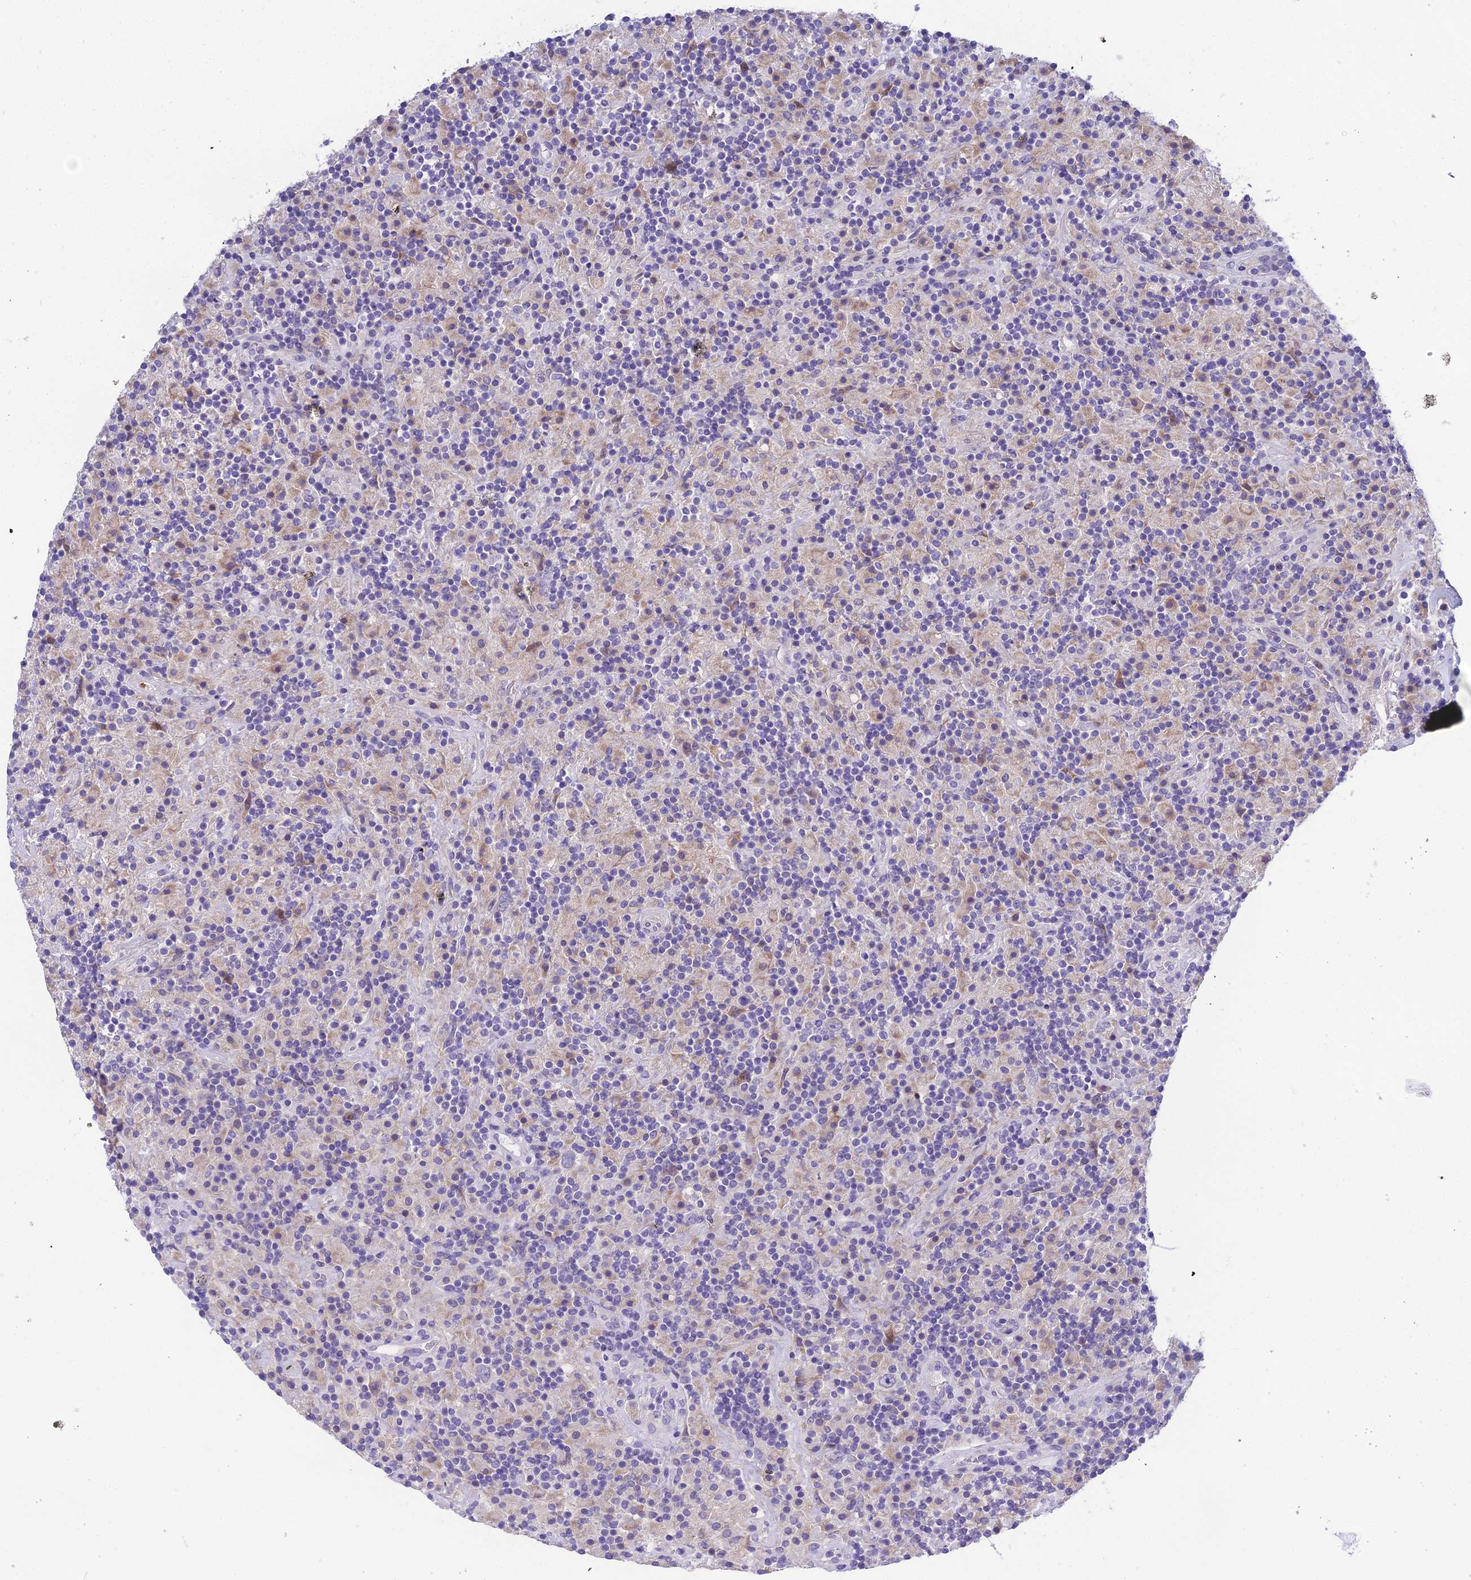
{"staining": {"intensity": "negative", "quantity": "none", "location": "none"}, "tissue": "lymphoma", "cell_type": "Tumor cells", "image_type": "cancer", "snomed": [{"axis": "morphology", "description": "Hodgkin's disease, NOS"}, {"axis": "topography", "description": "Lymph node"}], "caption": "Immunohistochemistry (IHC) photomicrograph of neoplastic tissue: human Hodgkin's disease stained with DAB exhibits no significant protein expression in tumor cells. Brightfield microscopy of immunohistochemistry stained with DAB (3,3'-diaminobenzidine) (brown) and hematoxylin (blue), captured at high magnification.", "gene": "KIAA0408", "patient": {"sex": "male", "age": 70}}